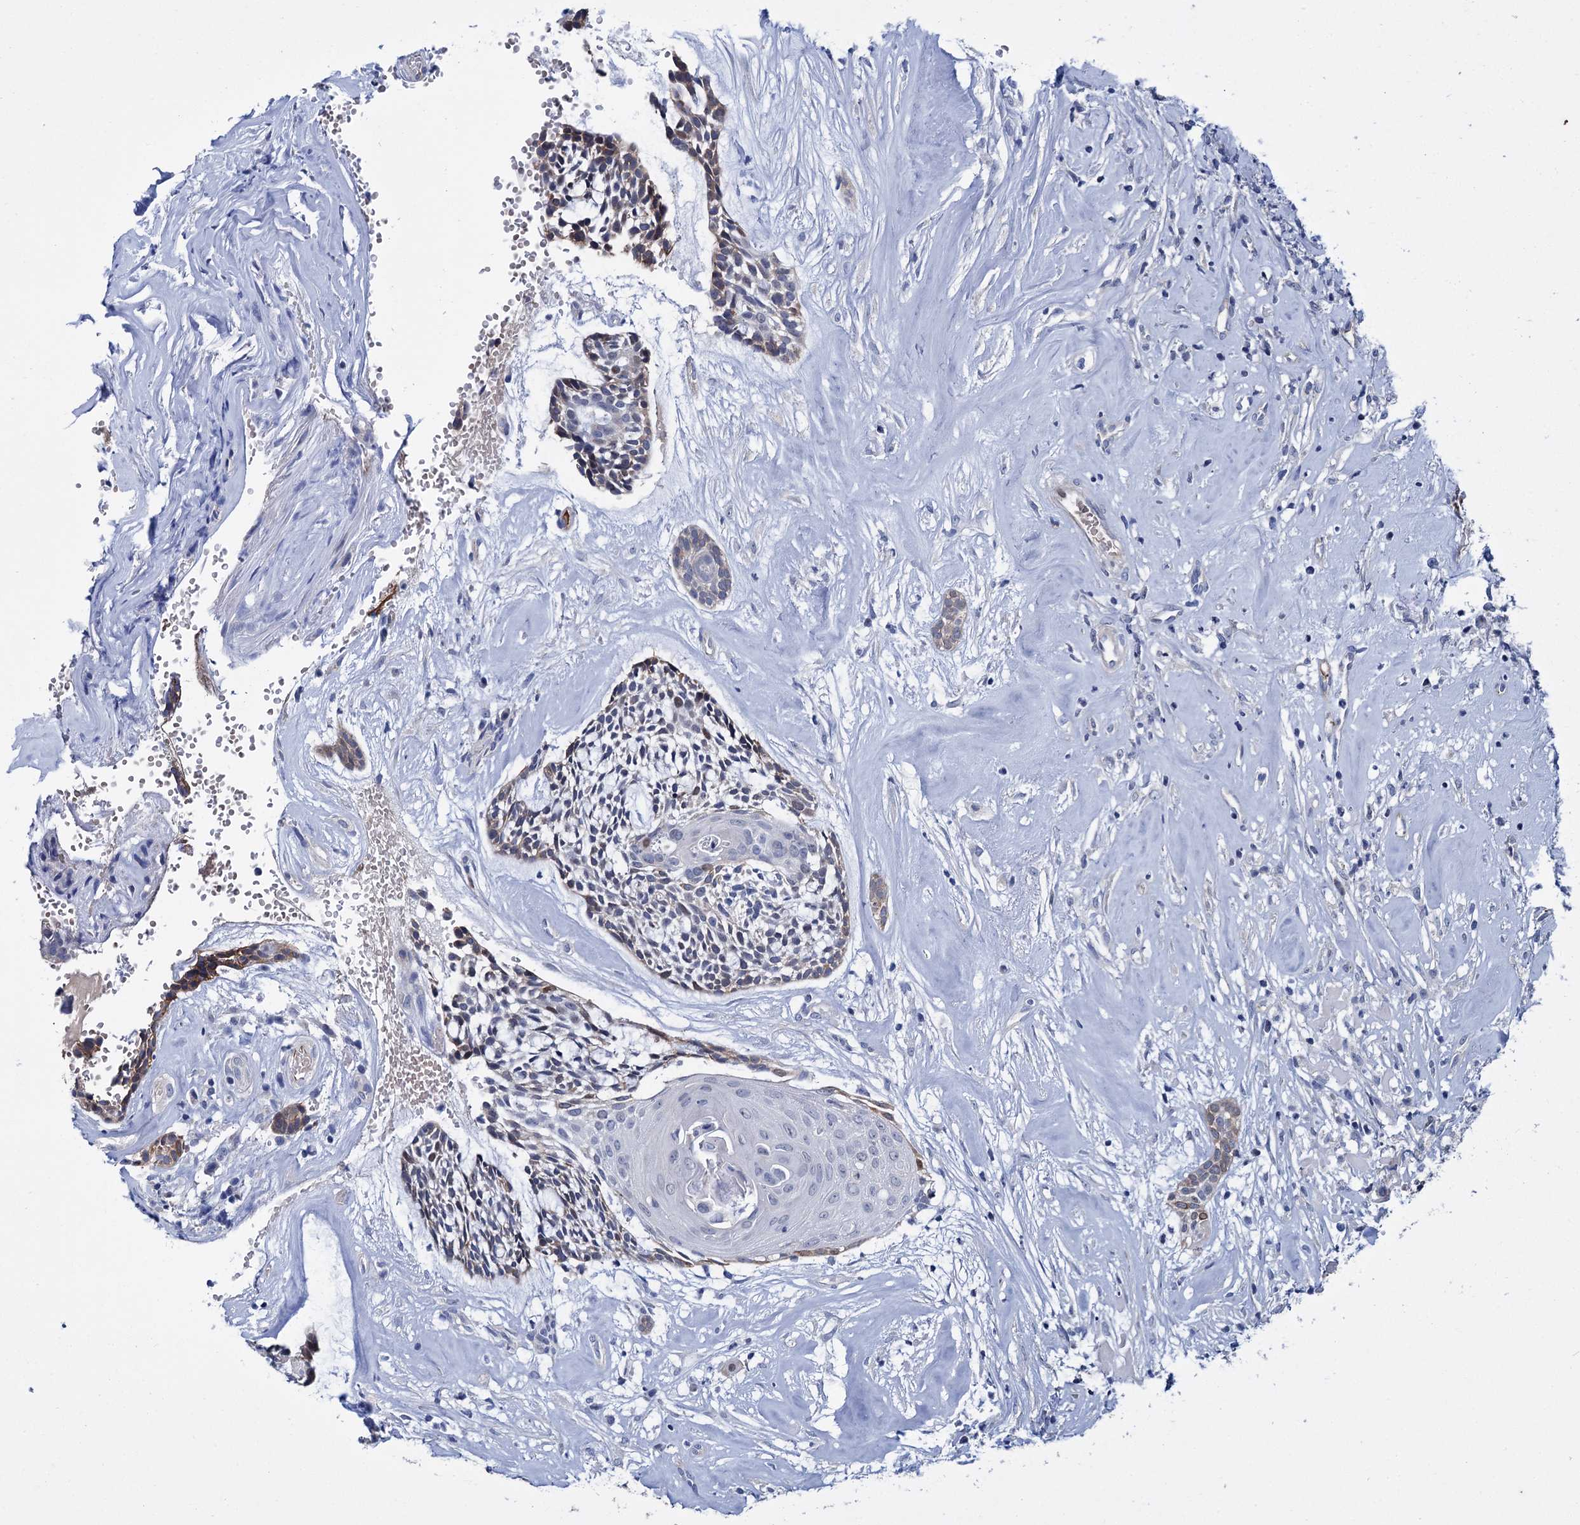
{"staining": {"intensity": "negative", "quantity": "none", "location": "none"}, "tissue": "head and neck cancer", "cell_type": "Tumor cells", "image_type": "cancer", "snomed": [{"axis": "morphology", "description": "Adenocarcinoma, NOS"}, {"axis": "topography", "description": "Subcutis"}, {"axis": "topography", "description": "Head-Neck"}], "caption": "High magnification brightfield microscopy of head and neck adenocarcinoma stained with DAB (3,3'-diaminobenzidine) (brown) and counterstained with hematoxylin (blue): tumor cells show no significant expression.", "gene": "FAM111B", "patient": {"sex": "female", "age": 73}}